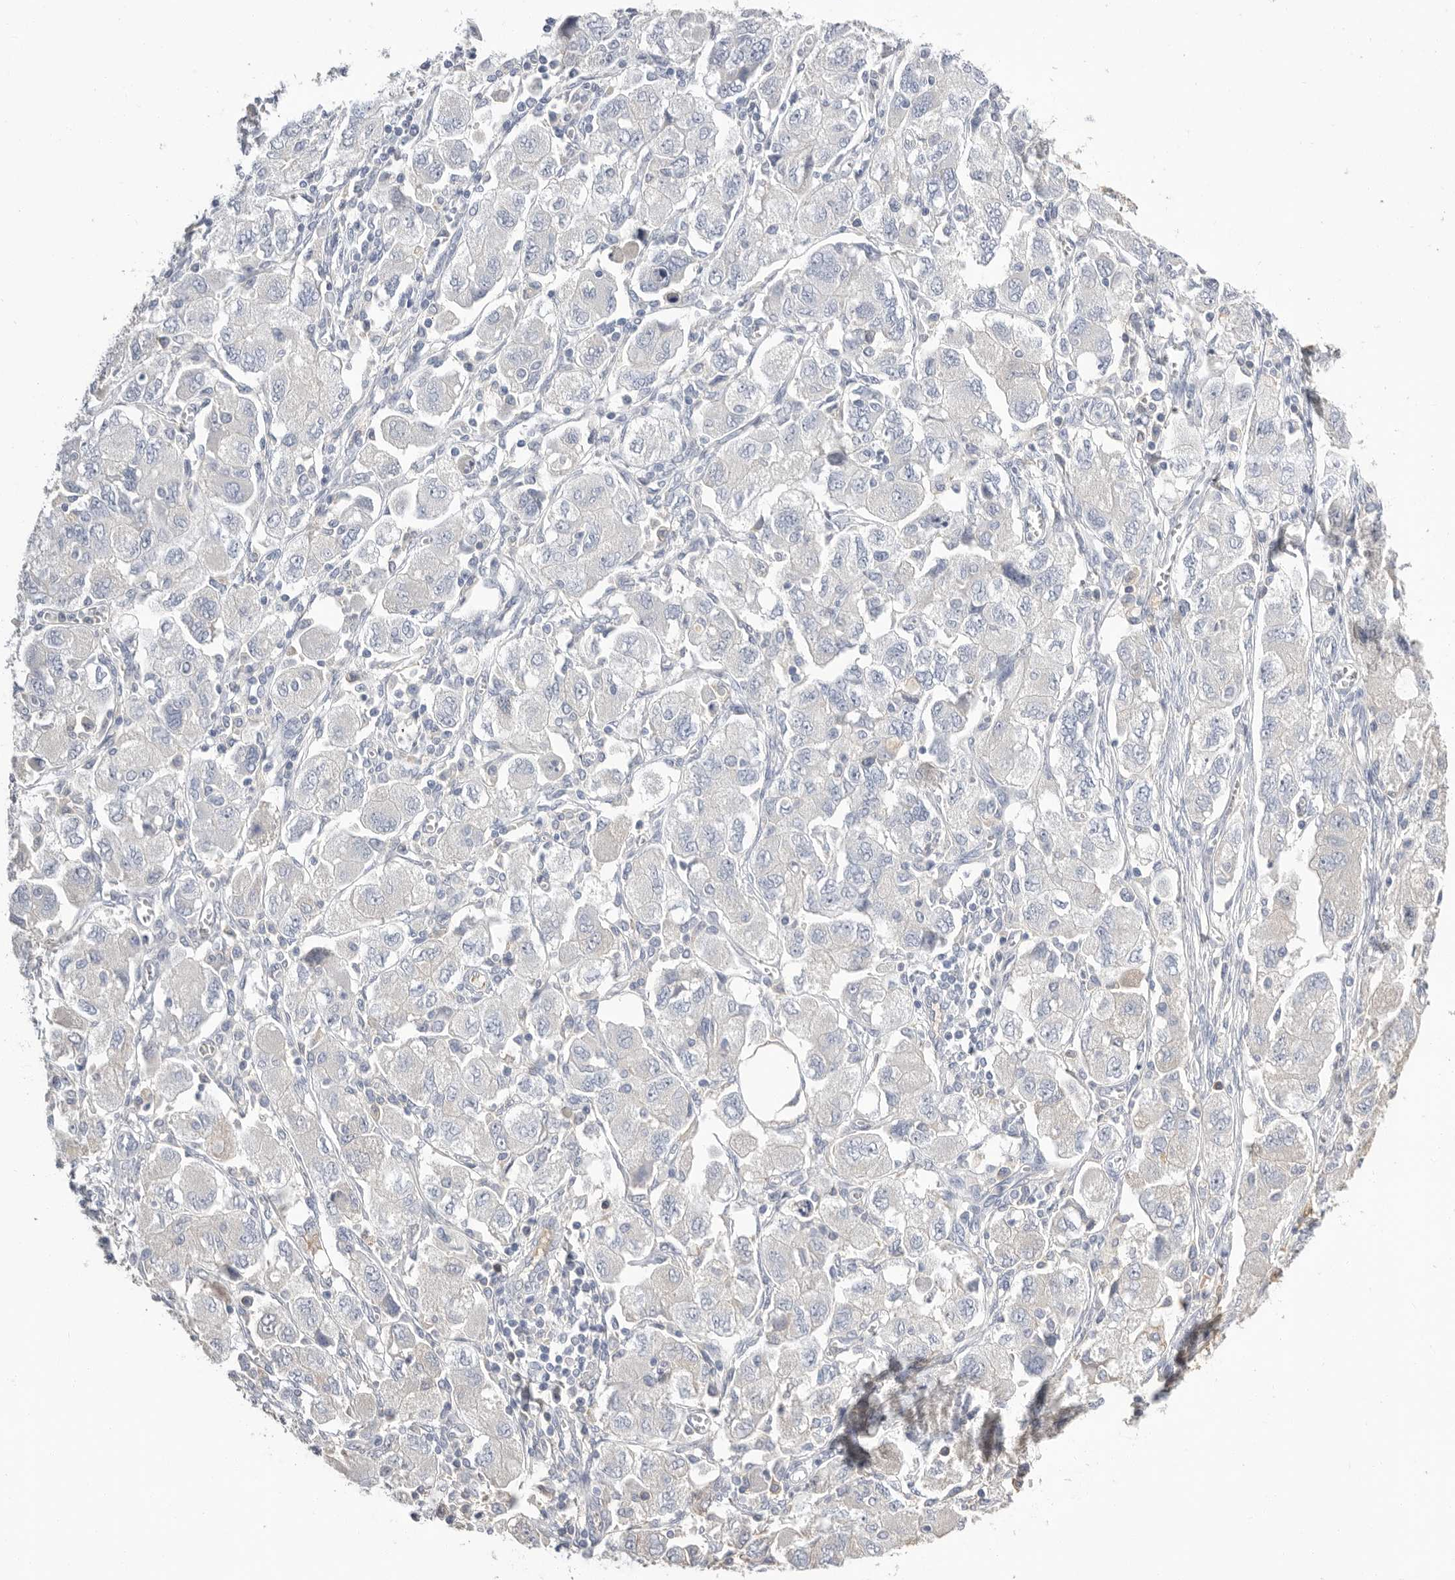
{"staining": {"intensity": "negative", "quantity": "none", "location": "none"}, "tissue": "ovarian cancer", "cell_type": "Tumor cells", "image_type": "cancer", "snomed": [{"axis": "morphology", "description": "Carcinoma, NOS"}, {"axis": "morphology", "description": "Cystadenocarcinoma, serous, NOS"}, {"axis": "topography", "description": "Ovary"}], "caption": "Immunohistochemistry (IHC) image of human carcinoma (ovarian) stained for a protein (brown), which shows no expression in tumor cells. (DAB immunohistochemistry (IHC) visualized using brightfield microscopy, high magnification).", "gene": "APOA2", "patient": {"sex": "female", "age": 69}}